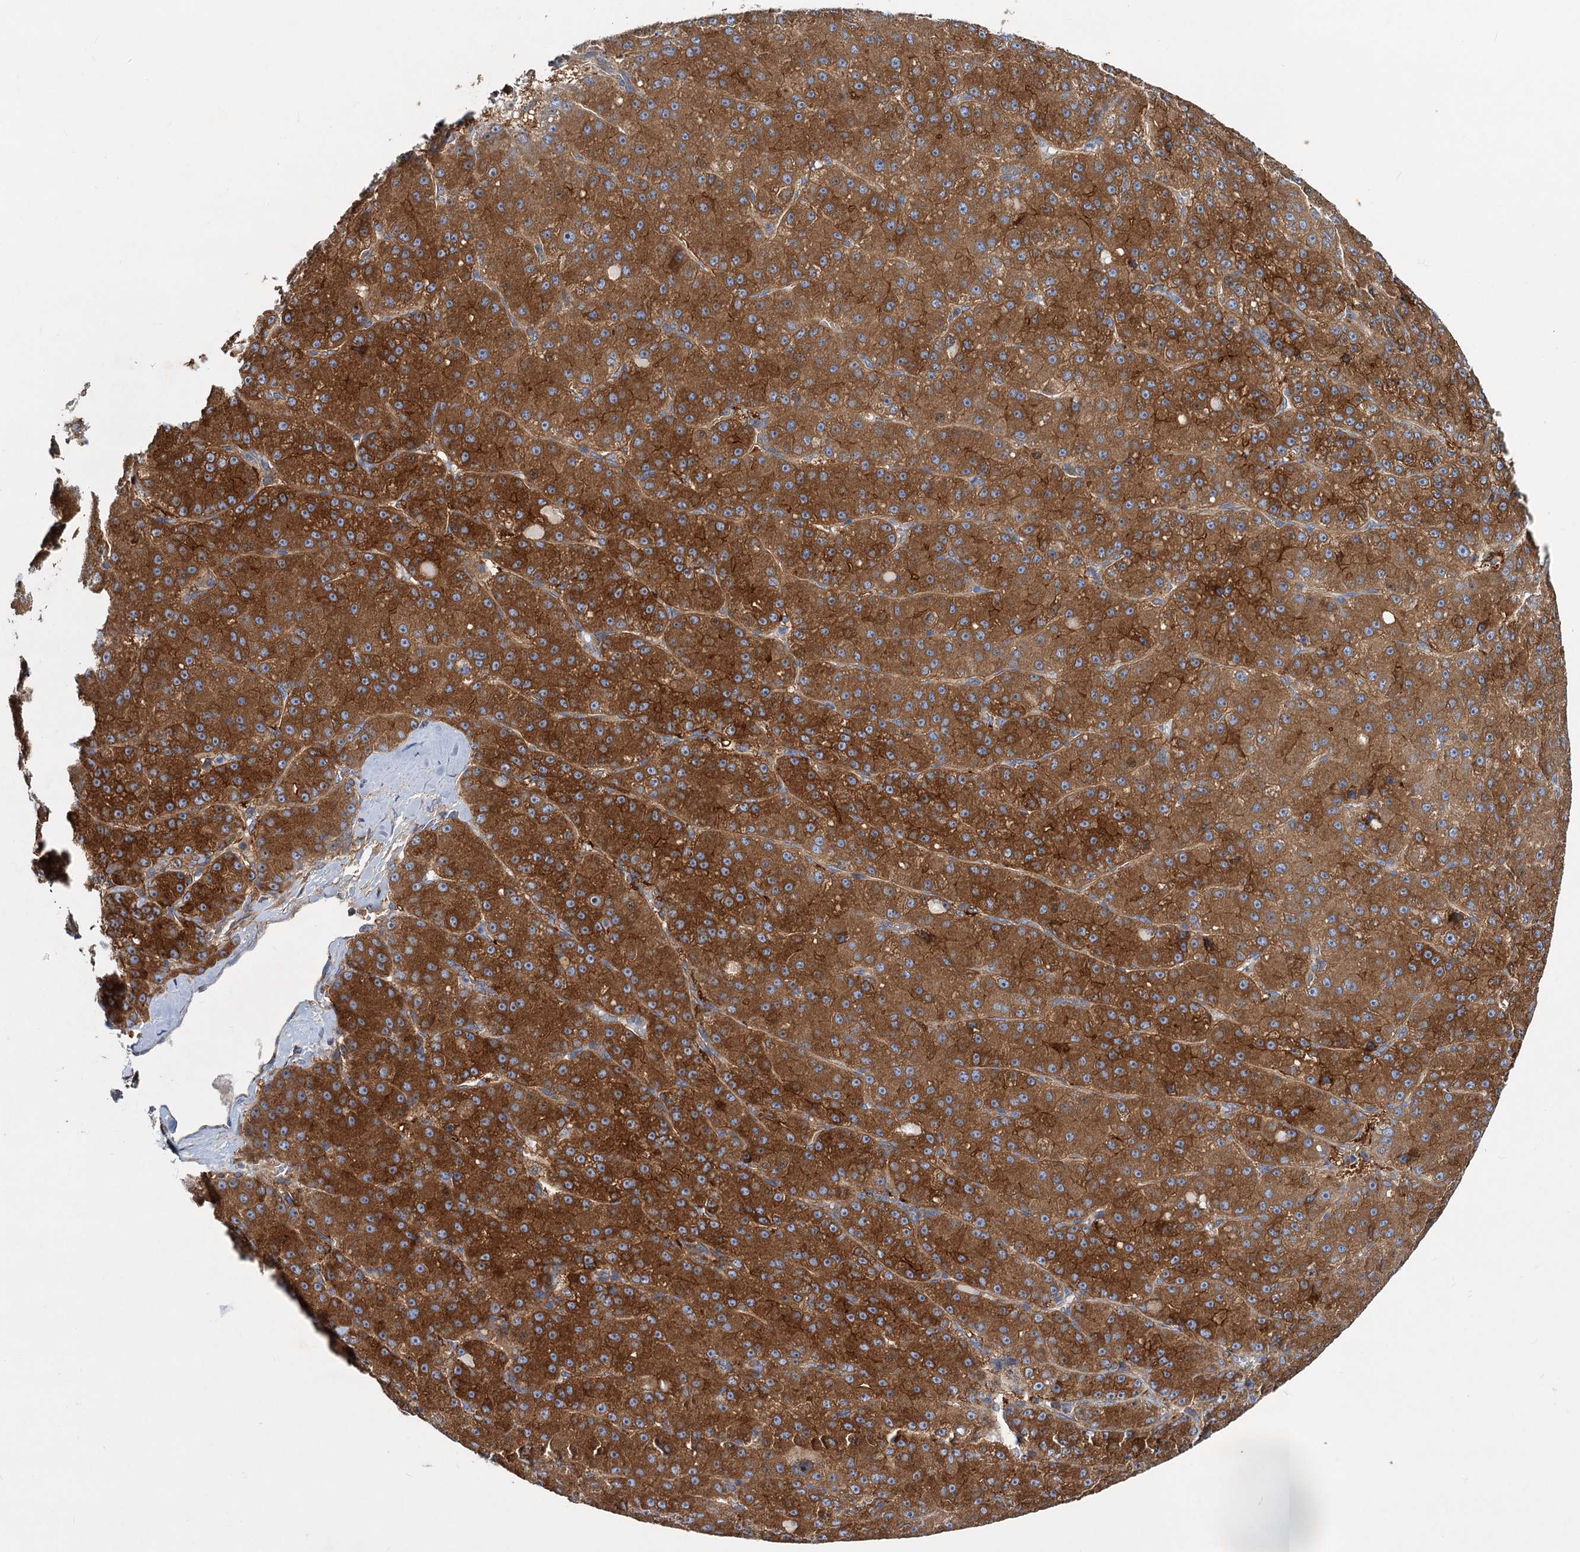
{"staining": {"intensity": "strong", "quantity": ">75%", "location": "cytoplasmic/membranous"}, "tissue": "liver cancer", "cell_type": "Tumor cells", "image_type": "cancer", "snomed": [{"axis": "morphology", "description": "Carcinoma, Hepatocellular, NOS"}, {"axis": "topography", "description": "Liver"}], "caption": "Immunohistochemistry of human liver hepatocellular carcinoma displays high levels of strong cytoplasmic/membranous expression in approximately >75% of tumor cells.", "gene": "ALKBH7", "patient": {"sex": "male", "age": 67}}